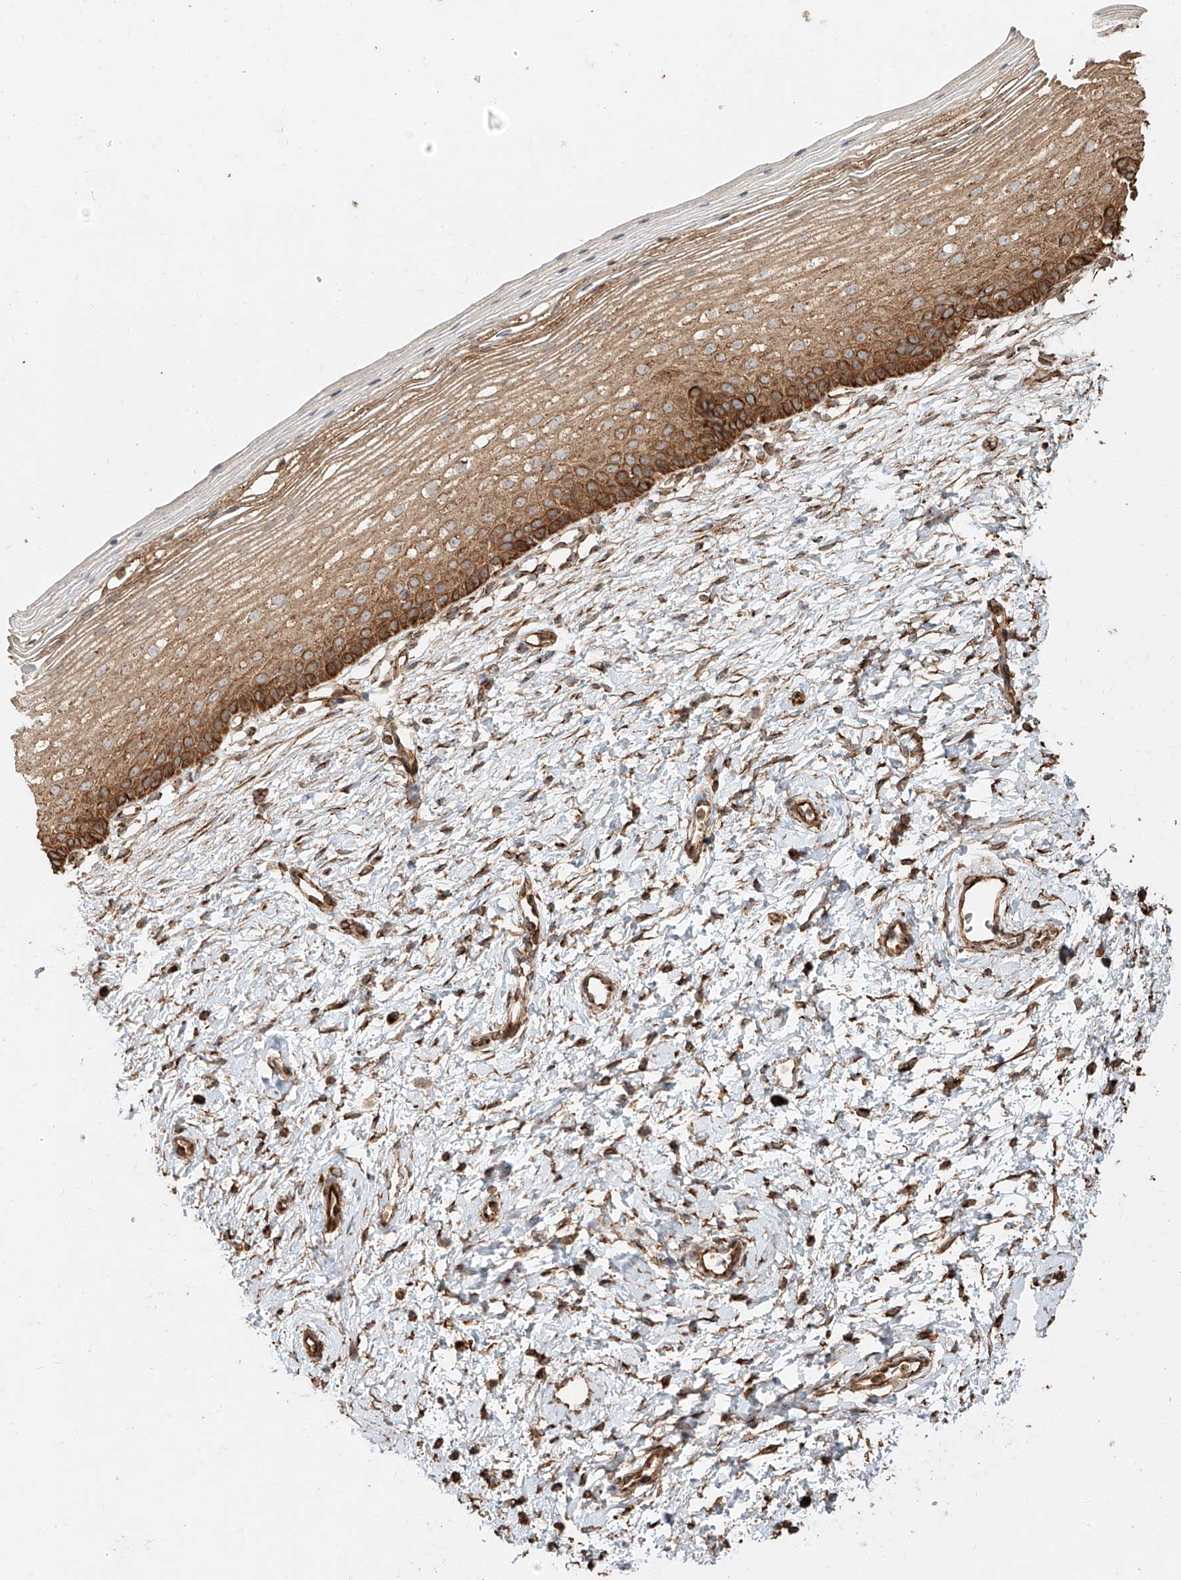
{"staining": {"intensity": "strong", "quantity": ">75%", "location": "cytoplasmic/membranous"}, "tissue": "cervix", "cell_type": "Glandular cells", "image_type": "normal", "snomed": [{"axis": "morphology", "description": "Normal tissue, NOS"}, {"axis": "topography", "description": "Cervix"}], "caption": "Protein analysis of unremarkable cervix demonstrates strong cytoplasmic/membranous staining in approximately >75% of glandular cells.", "gene": "EFNB1", "patient": {"sex": "female", "age": 72}}